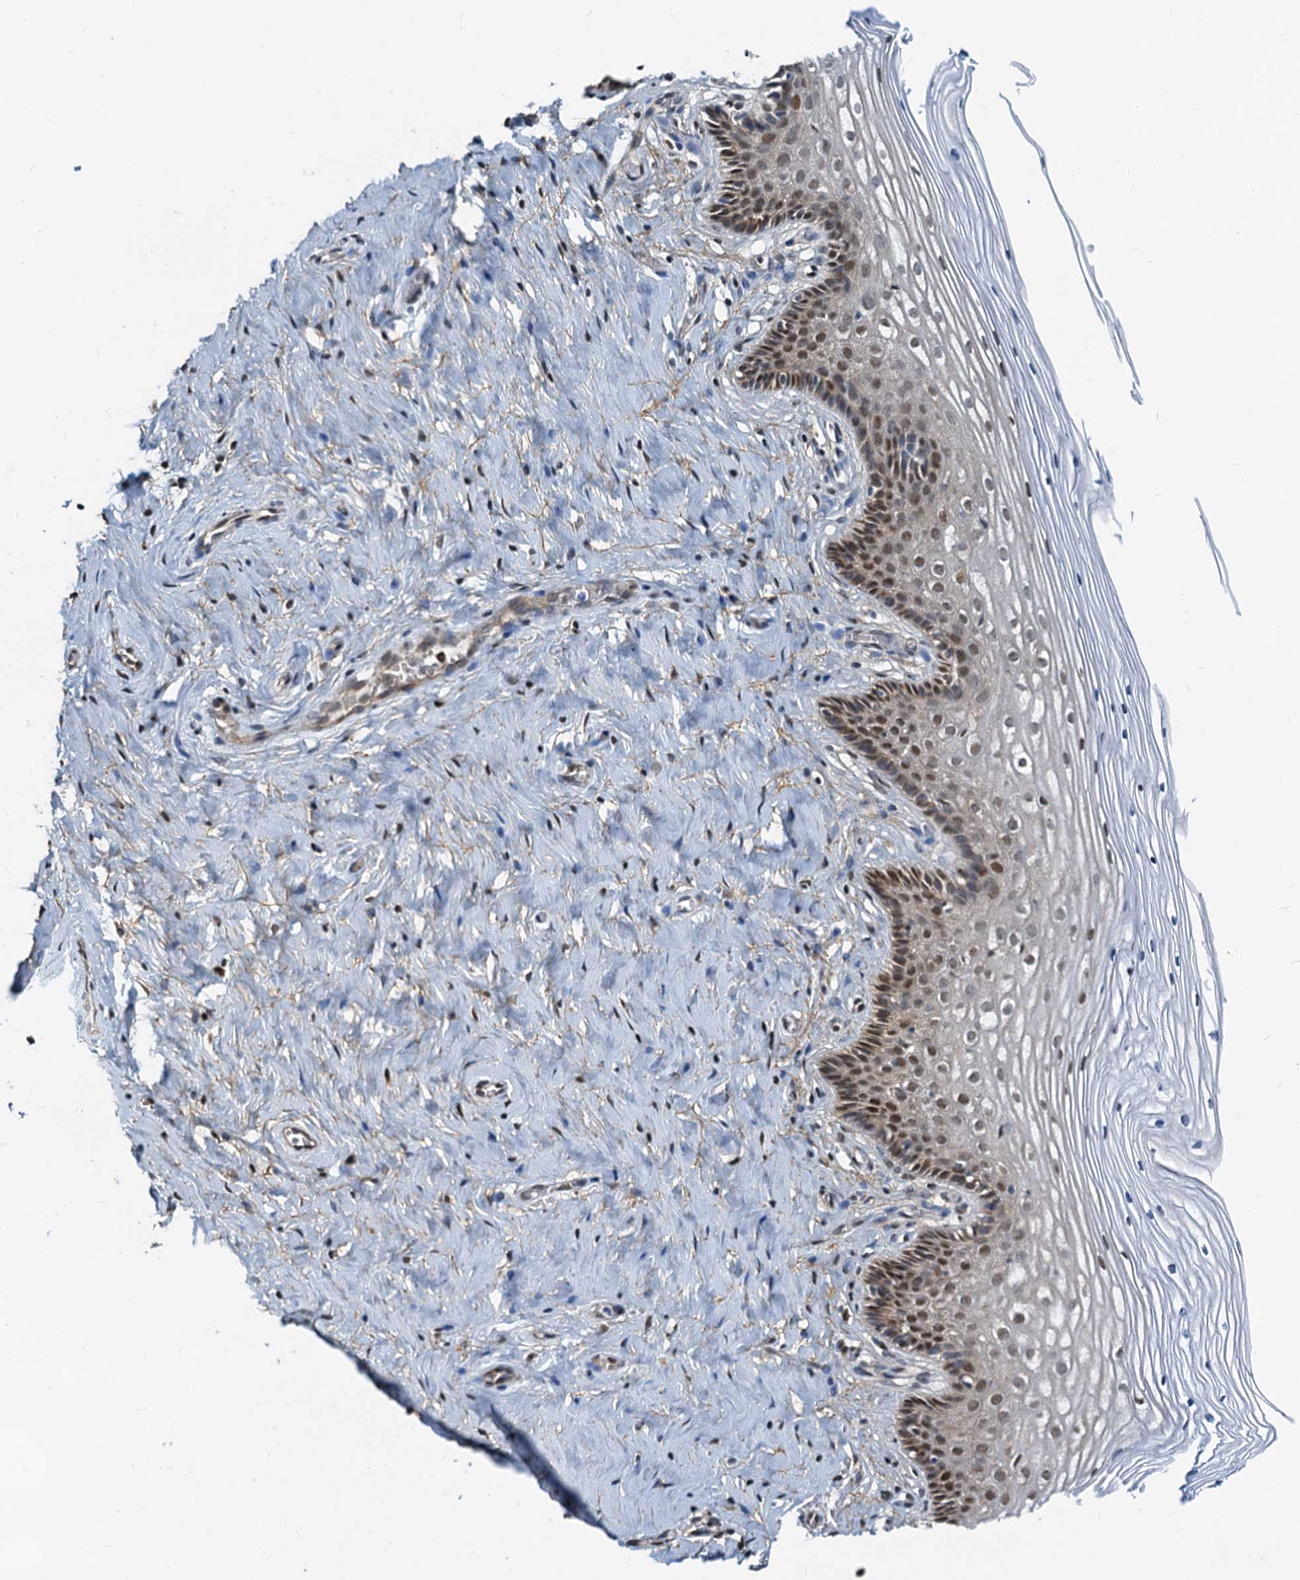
{"staining": {"intensity": "moderate", "quantity": "25%-75%", "location": "cytoplasmic/membranous,nuclear"}, "tissue": "cervix", "cell_type": "Glandular cells", "image_type": "normal", "snomed": [{"axis": "morphology", "description": "Normal tissue, NOS"}, {"axis": "topography", "description": "Cervix"}], "caption": "Protein expression analysis of normal human cervix reveals moderate cytoplasmic/membranous,nuclear positivity in approximately 25%-75% of glandular cells.", "gene": "PTGES3", "patient": {"sex": "female", "age": 33}}